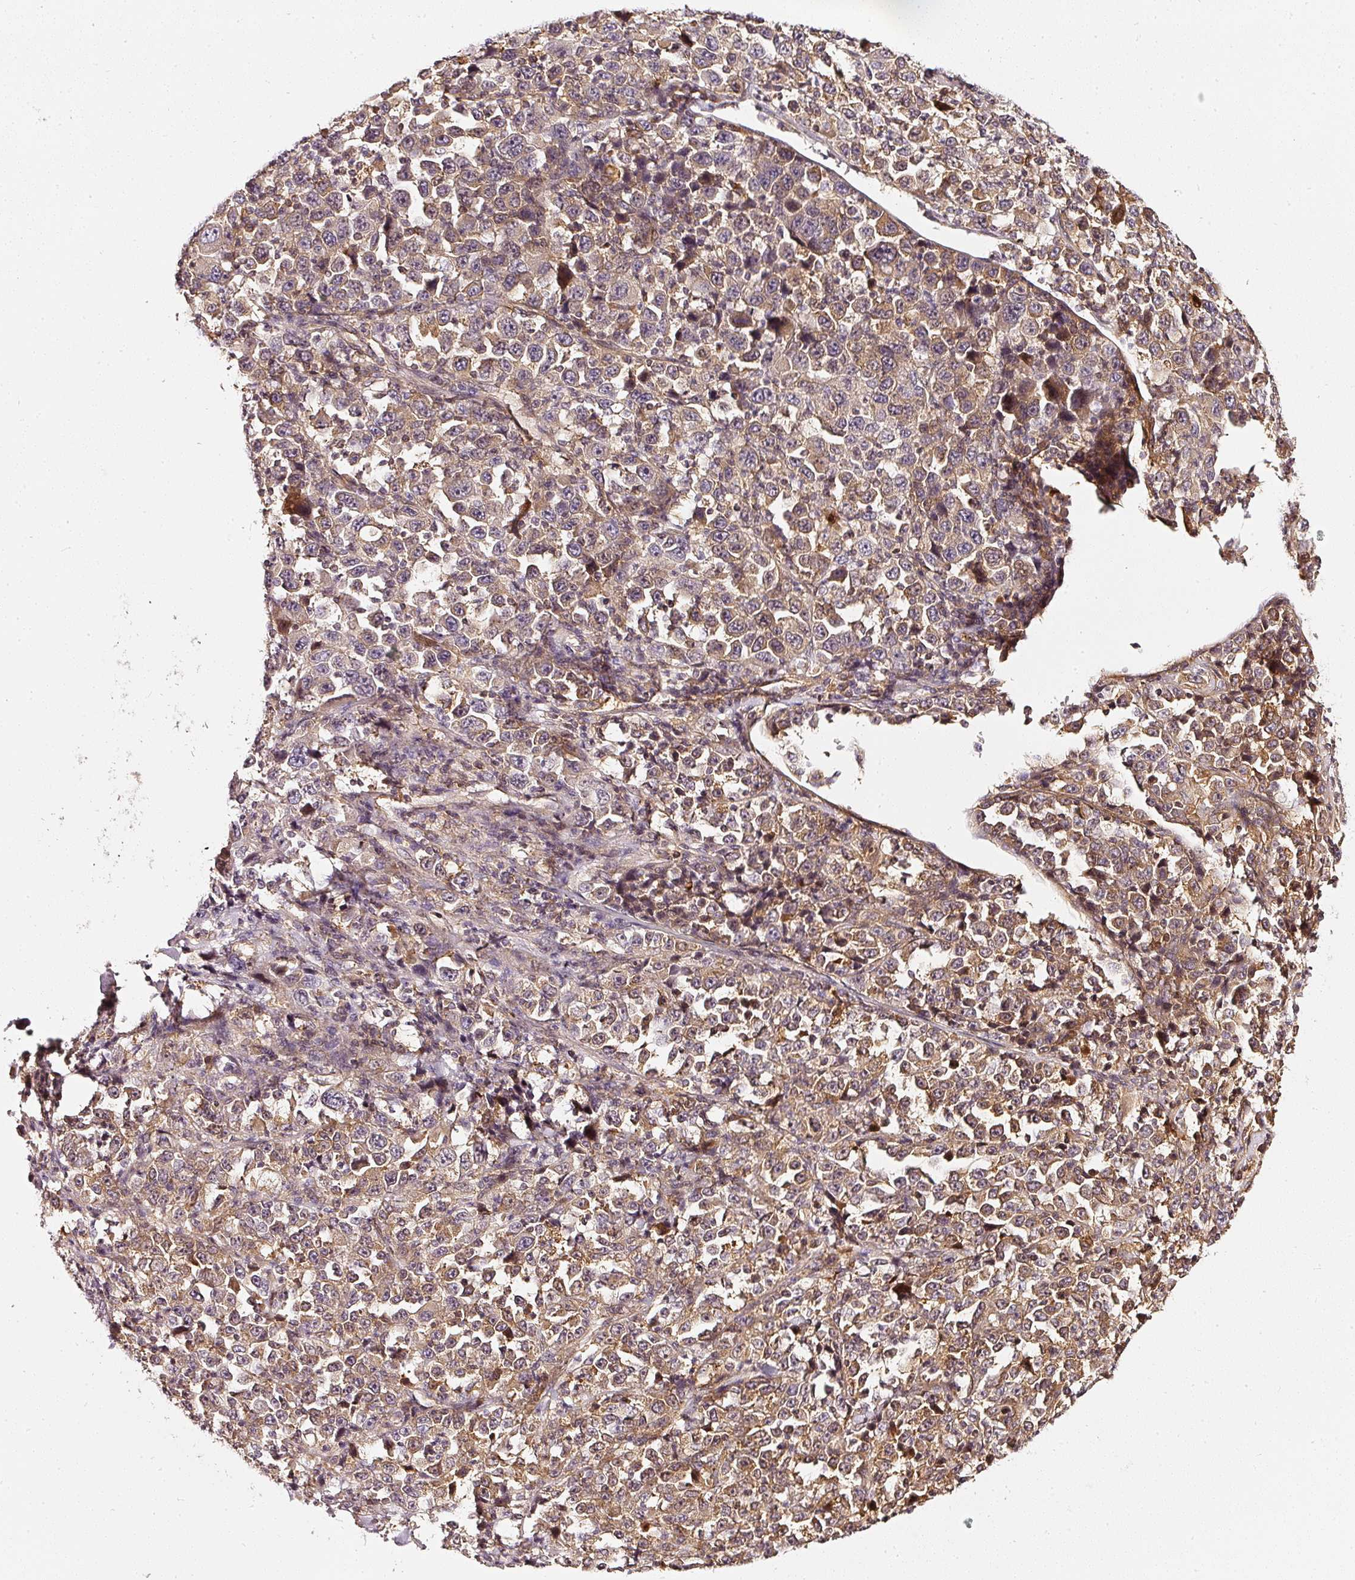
{"staining": {"intensity": "moderate", "quantity": ">75%", "location": "cytoplasmic/membranous"}, "tissue": "stomach cancer", "cell_type": "Tumor cells", "image_type": "cancer", "snomed": [{"axis": "morphology", "description": "Normal tissue, NOS"}, {"axis": "morphology", "description": "Adenocarcinoma, NOS"}, {"axis": "topography", "description": "Stomach, upper"}, {"axis": "topography", "description": "Stomach"}], "caption": "Stomach cancer (adenocarcinoma) tissue exhibits moderate cytoplasmic/membranous expression in about >75% of tumor cells The staining was performed using DAB (3,3'-diaminobenzidine), with brown indicating positive protein expression. Nuclei are stained blue with hematoxylin.", "gene": "ASMTL", "patient": {"sex": "male", "age": 59}}